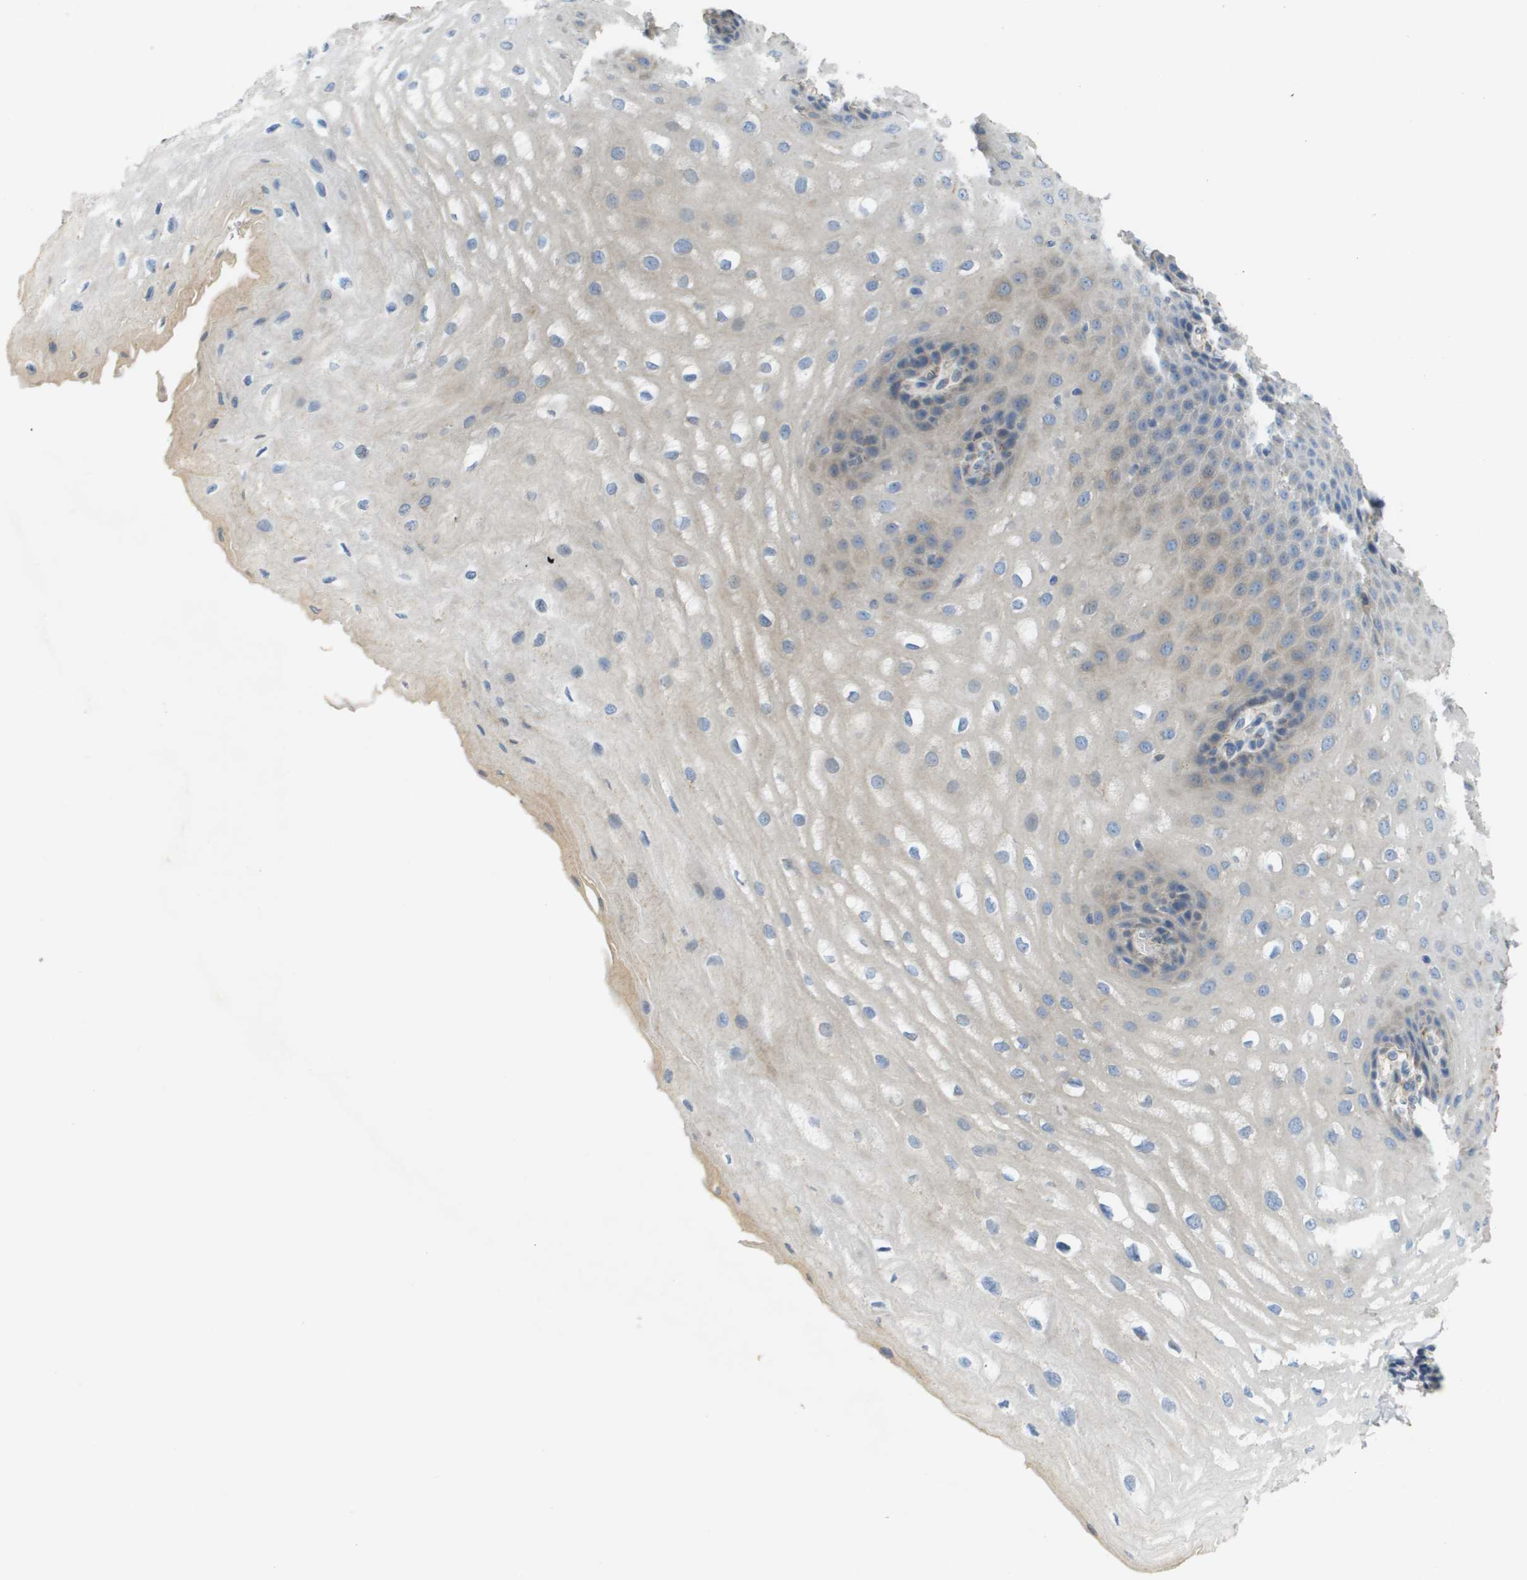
{"staining": {"intensity": "weak", "quantity": "<25%", "location": "cytoplasmic/membranous"}, "tissue": "esophagus", "cell_type": "Squamous epithelial cells", "image_type": "normal", "snomed": [{"axis": "morphology", "description": "Normal tissue, NOS"}, {"axis": "topography", "description": "Esophagus"}], "caption": "The immunohistochemistry (IHC) photomicrograph has no significant staining in squamous epithelial cells of esophagus. The staining was performed using DAB (3,3'-diaminobenzidine) to visualize the protein expression in brown, while the nuclei were stained in blue with hematoxylin (Magnification: 20x).", "gene": "CASP10", "patient": {"sex": "male", "age": 54}}